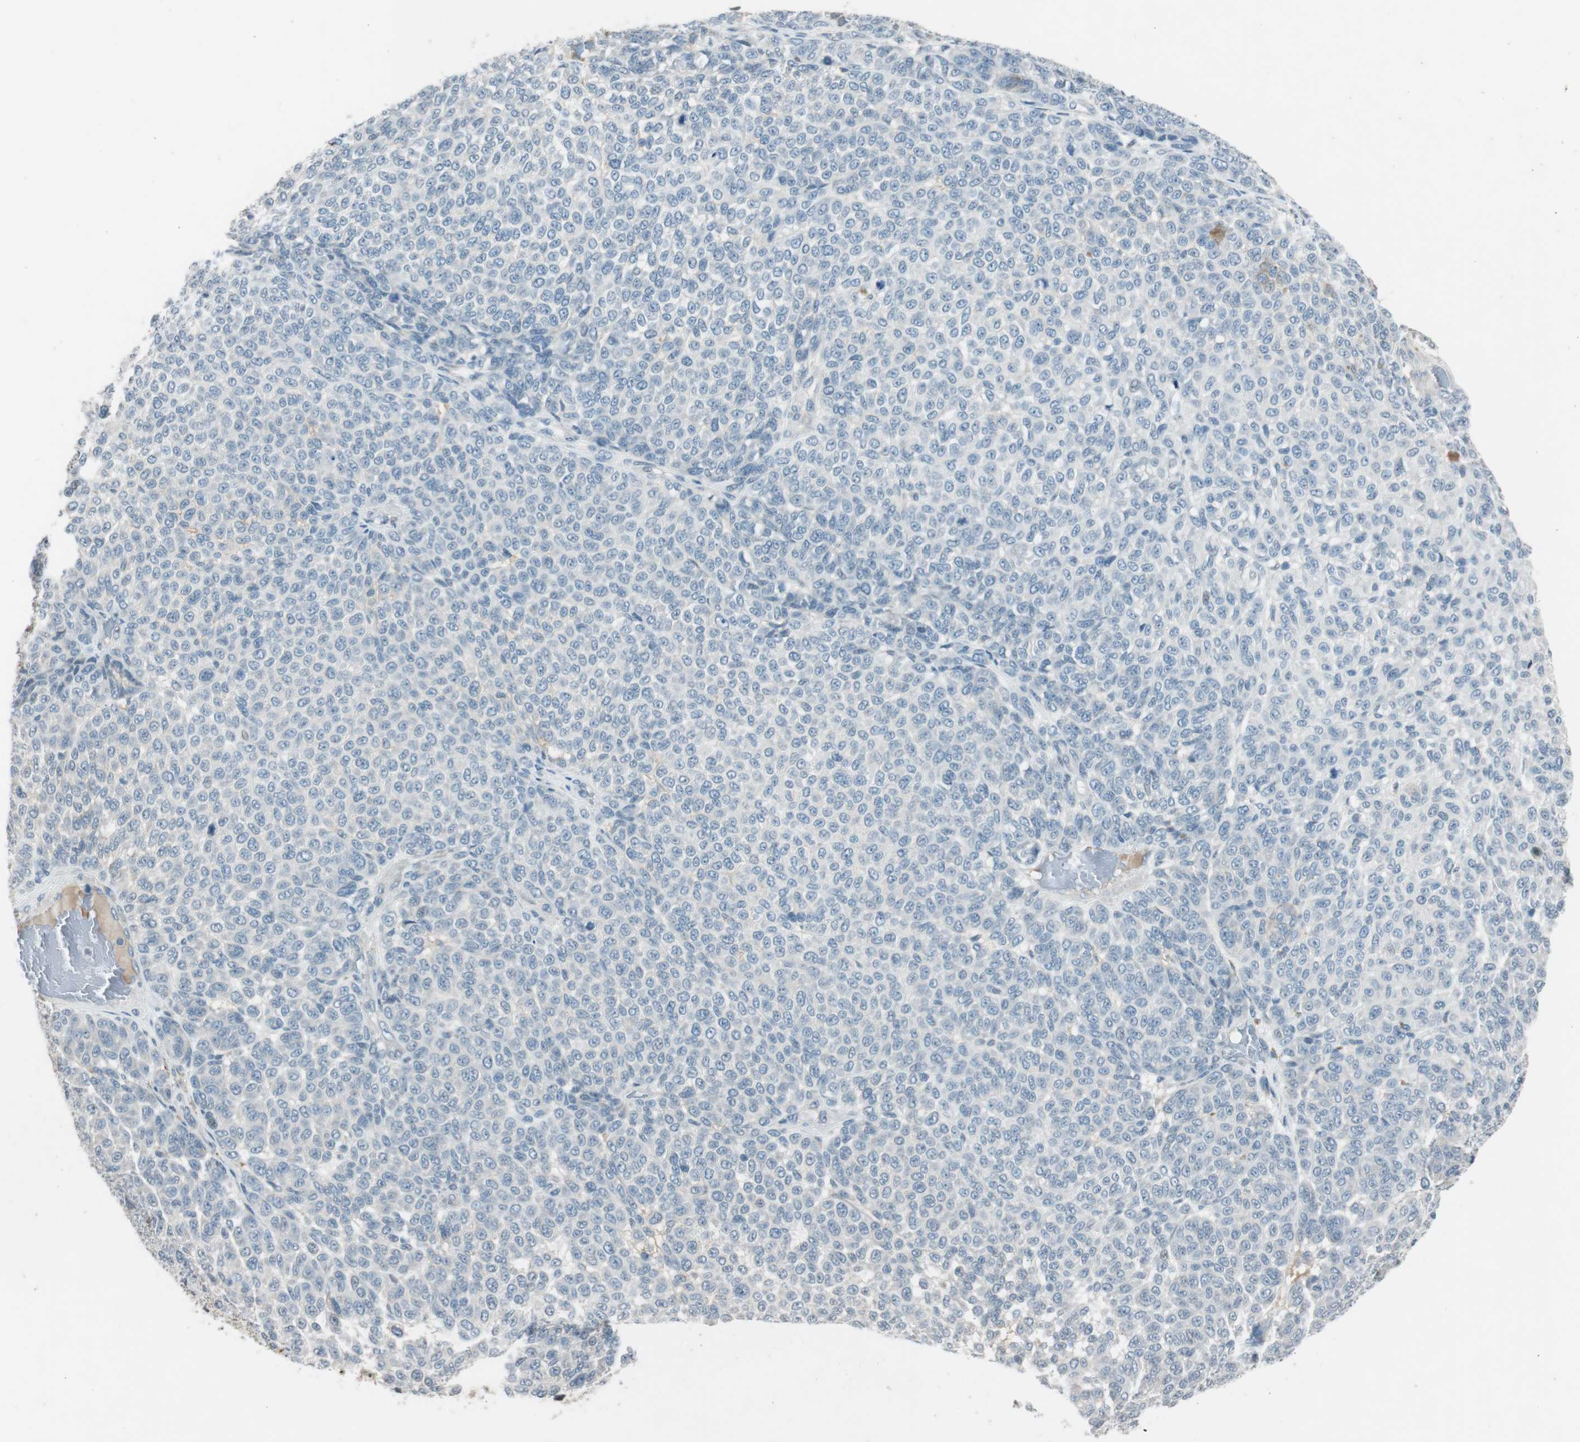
{"staining": {"intensity": "negative", "quantity": "none", "location": "none"}, "tissue": "melanoma", "cell_type": "Tumor cells", "image_type": "cancer", "snomed": [{"axis": "morphology", "description": "Malignant melanoma, NOS"}, {"axis": "topography", "description": "Skin"}], "caption": "High power microscopy image of an immunohistochemistry histopathology image of malignant melanoma, revealing no significant staining in tumor cells.", "gene": "PDPN", "patient": {"sex": "male", "age": 59}}